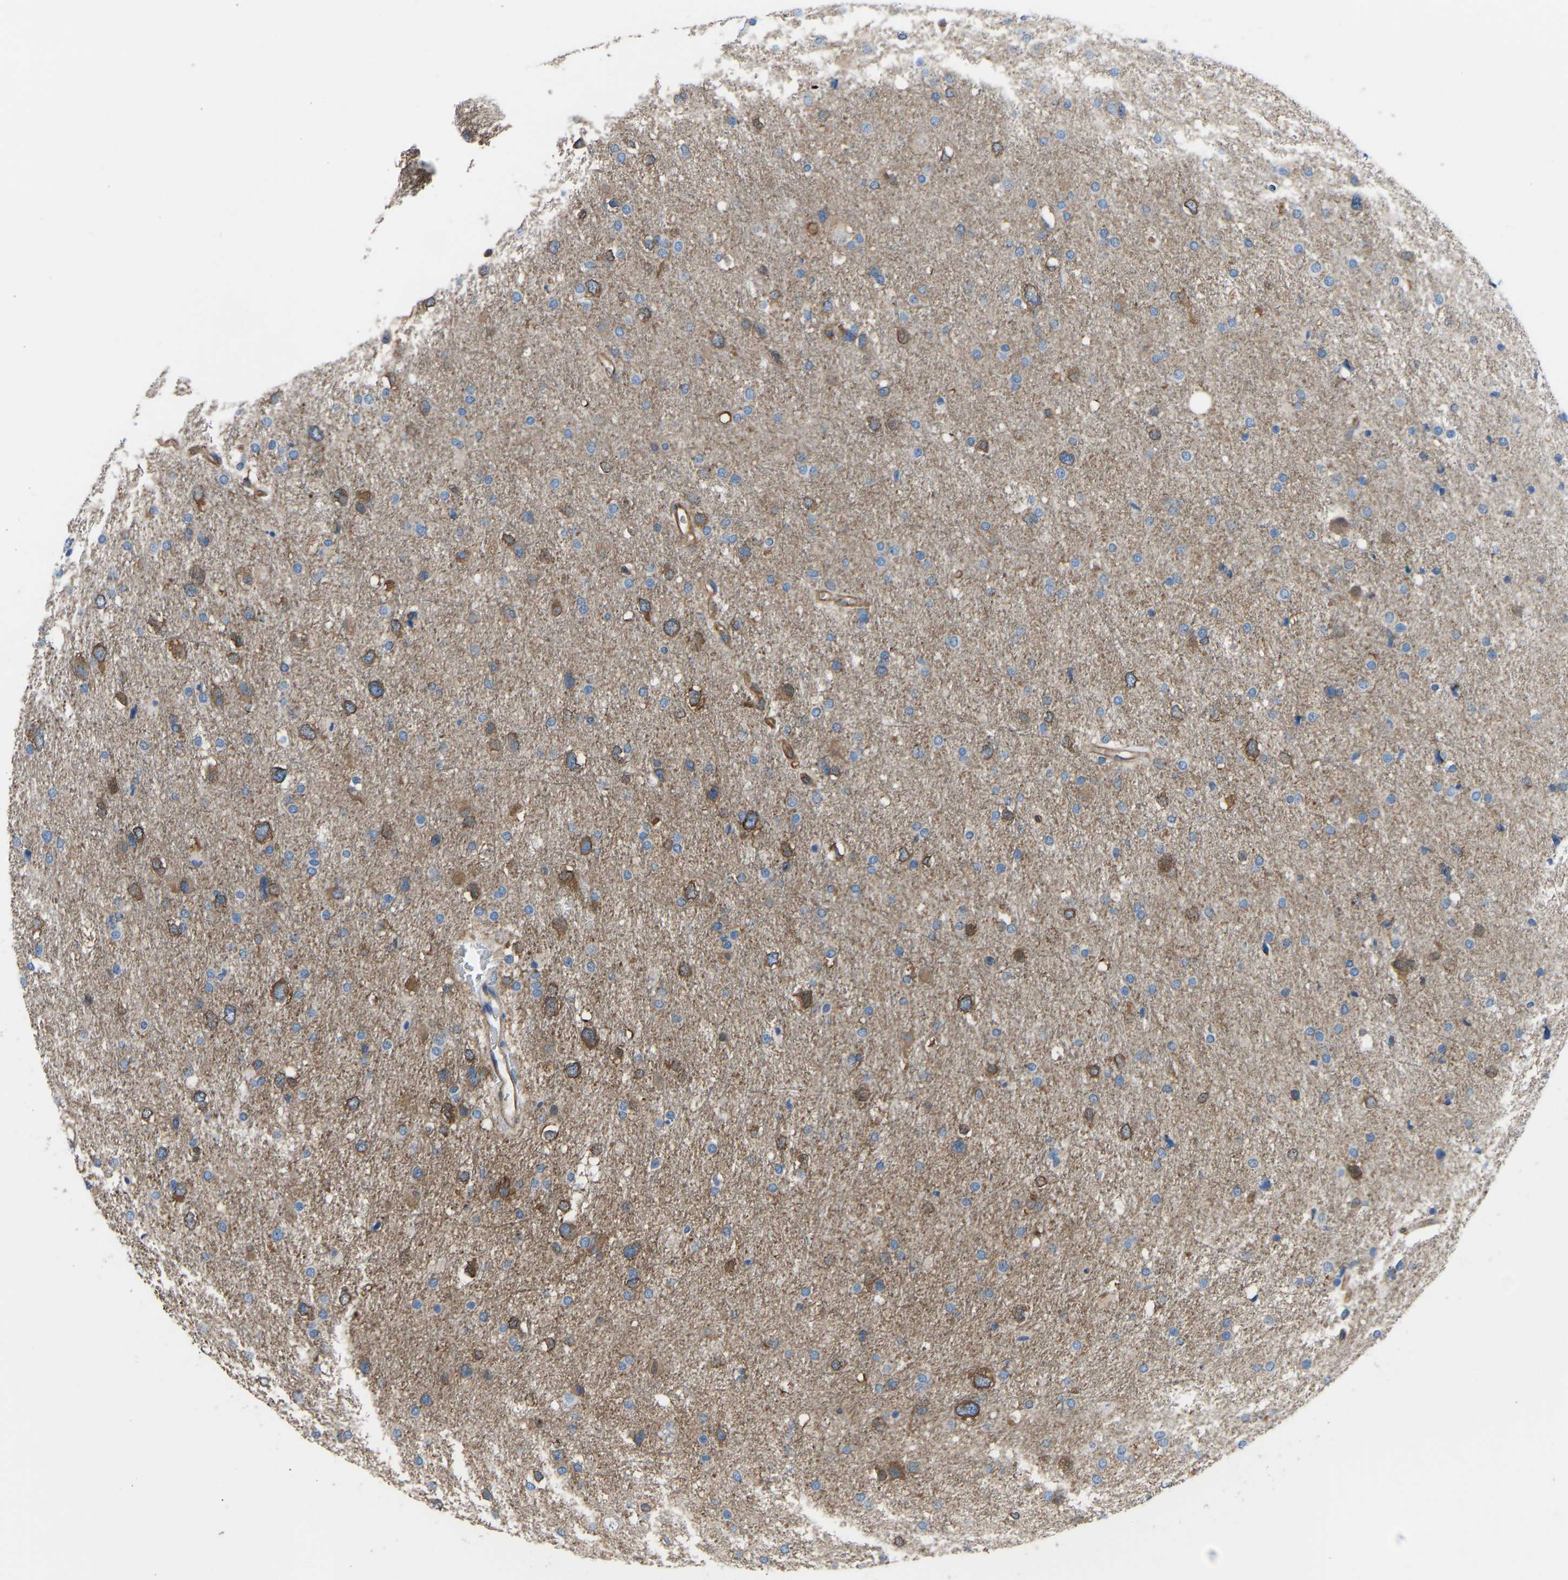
{"staining": {"intensity": "strong", "quantity": "<25%", "location": "cytoplasmic/membranous"}, "tissue": "glioma", "cell_type": "Tumor cells", "image_type": "cancer", "snomed": [{"axis": "morphology", "description": "Glioma, malignant, Low grade"}, {"axis": "topography", "description": "Brain"}], "caption": "Strong cytoplasmic/membranous positivity is identified in about <25% of tumor cells in malignant low-grade glioma. Nuclei are stained in blue.", "gene": "MYH10", "patient": {"sex": "female", "age": 37}}